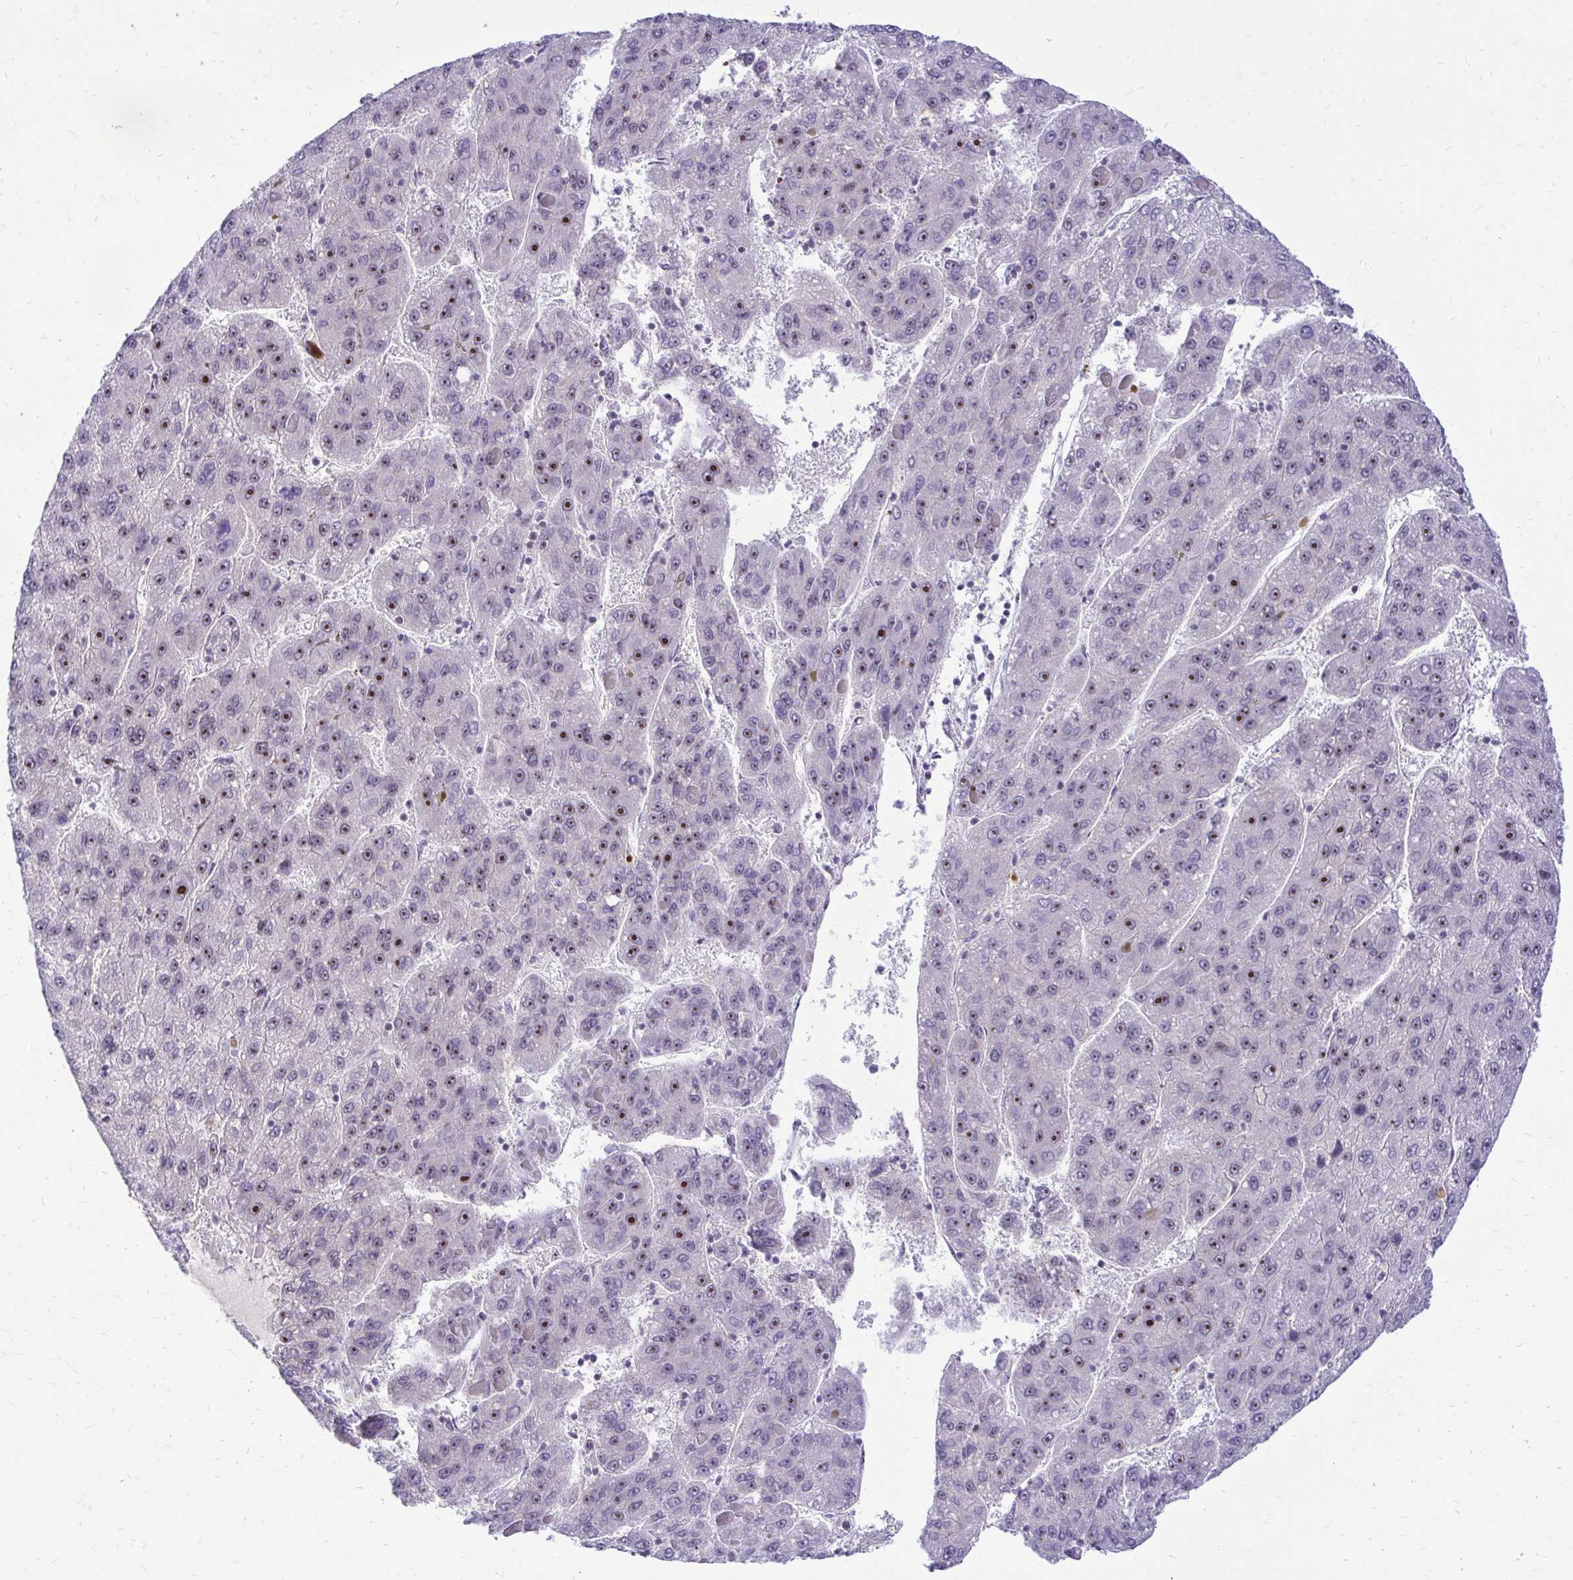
{"staining": {"intensity": "moderate", "quantity": "25%-75%", "location": "nuclear"}, "tissue": "liver cancer", "cell_type": "Tumor cells", "image_type": "cancer", "snomed": [{"axis": "morphology", "description": "Carcinoma, Hepatocellular, NOS"}, {"axis": "topography", "description": "Liver"}], "caption": "This histopathology image shows immunohistochemistry staining of liver hepatocellular carcinoma, with medium moderate nuclear staining in about 25%-75% of tumor cells.", "gene": "NIFK", "patient": {"sex": "female", "age": 82}}